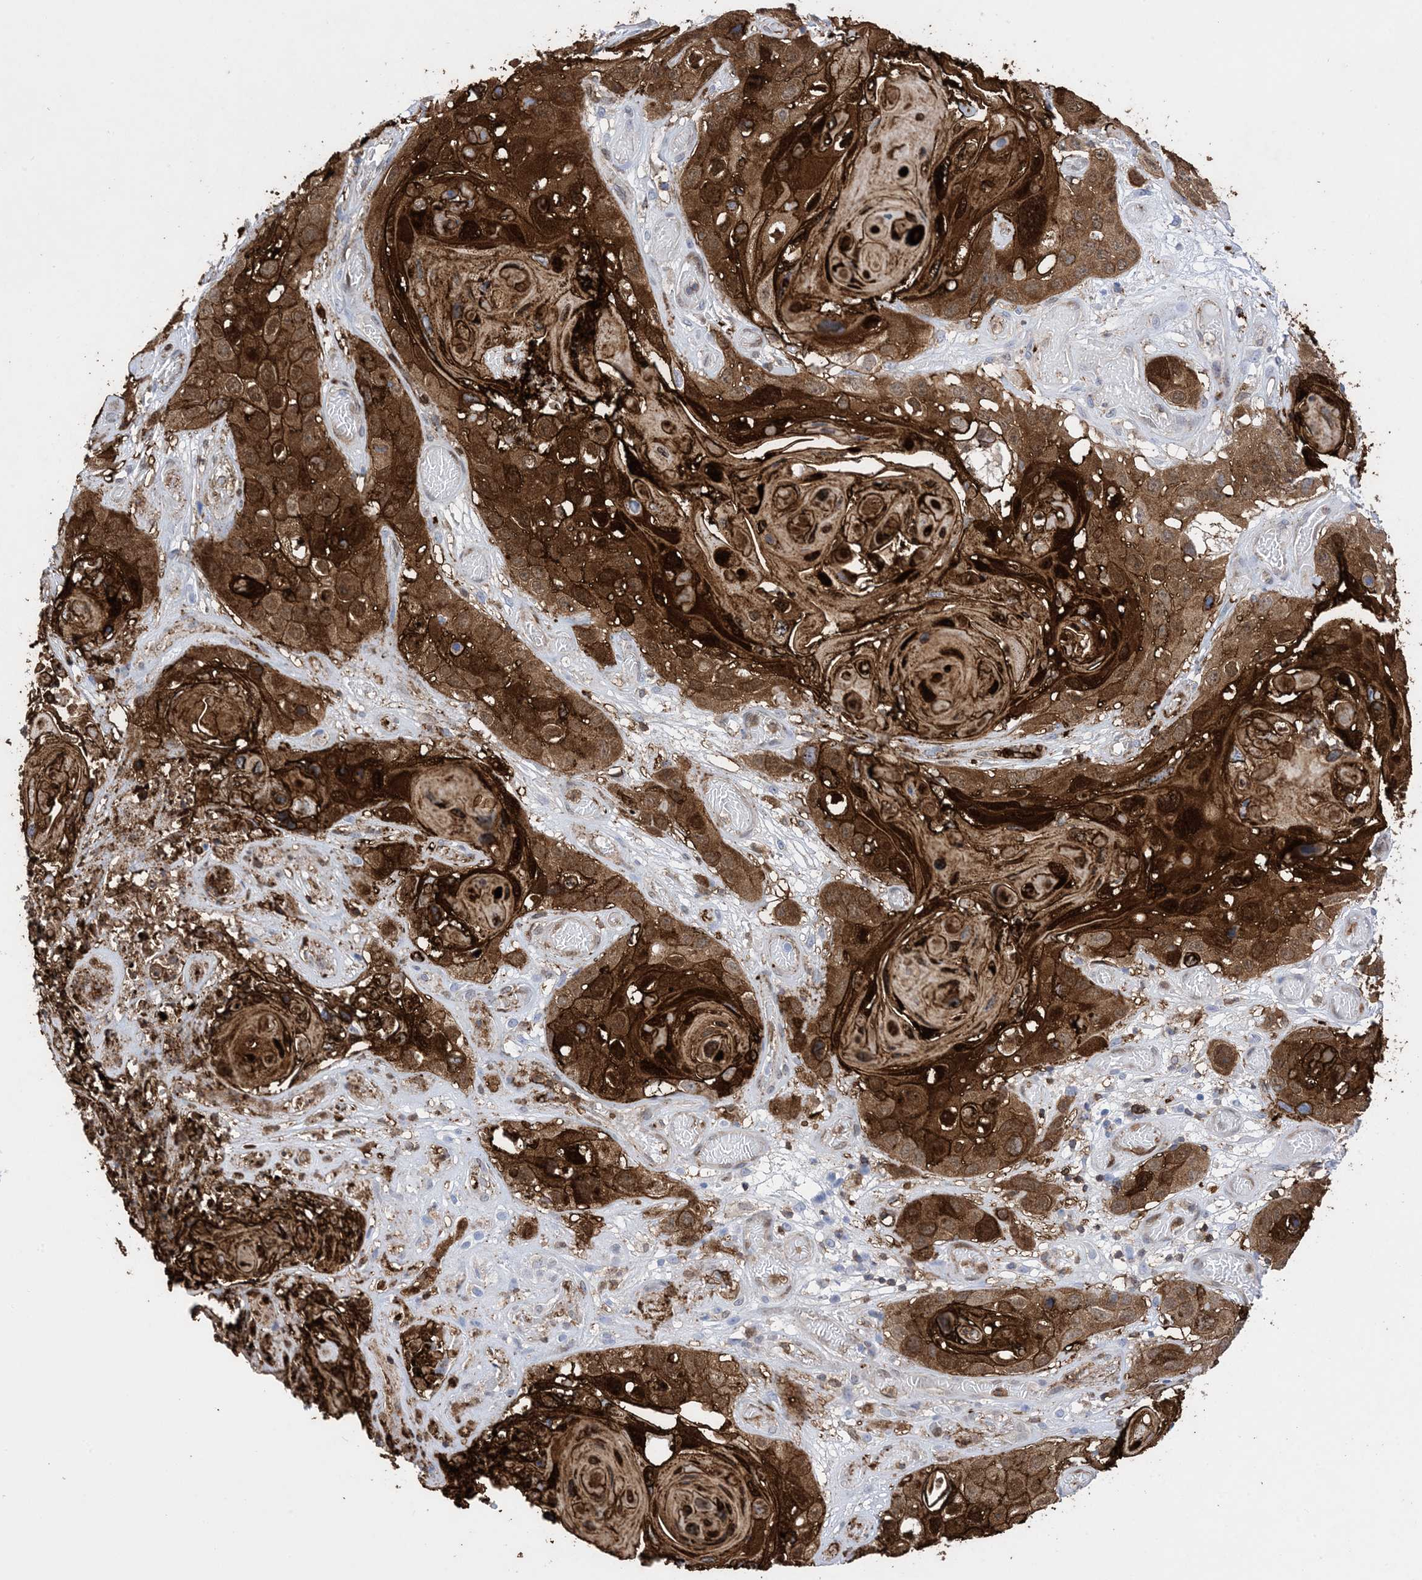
{"staining": {"intensity": "strong", "quantity": ">75%", "location": "cytoplasmic/membranous"}, "tissue": "skin cancer", "cell_type": "Tumor cells", "image_type": "cancer", "snomed": [{"axis": "morphology", "description": "Squamous cell carcinoma, NOS"}, {"axis": "topography", "description": "Skin"}], "caption": "Human skin cancer stained for a protein (brown) displays strong cytoplasmic/membranous positive staining in about >75% of tumor cells.", "gene": "ANXA1", "patient": {"sex": "male", "age": 55}}